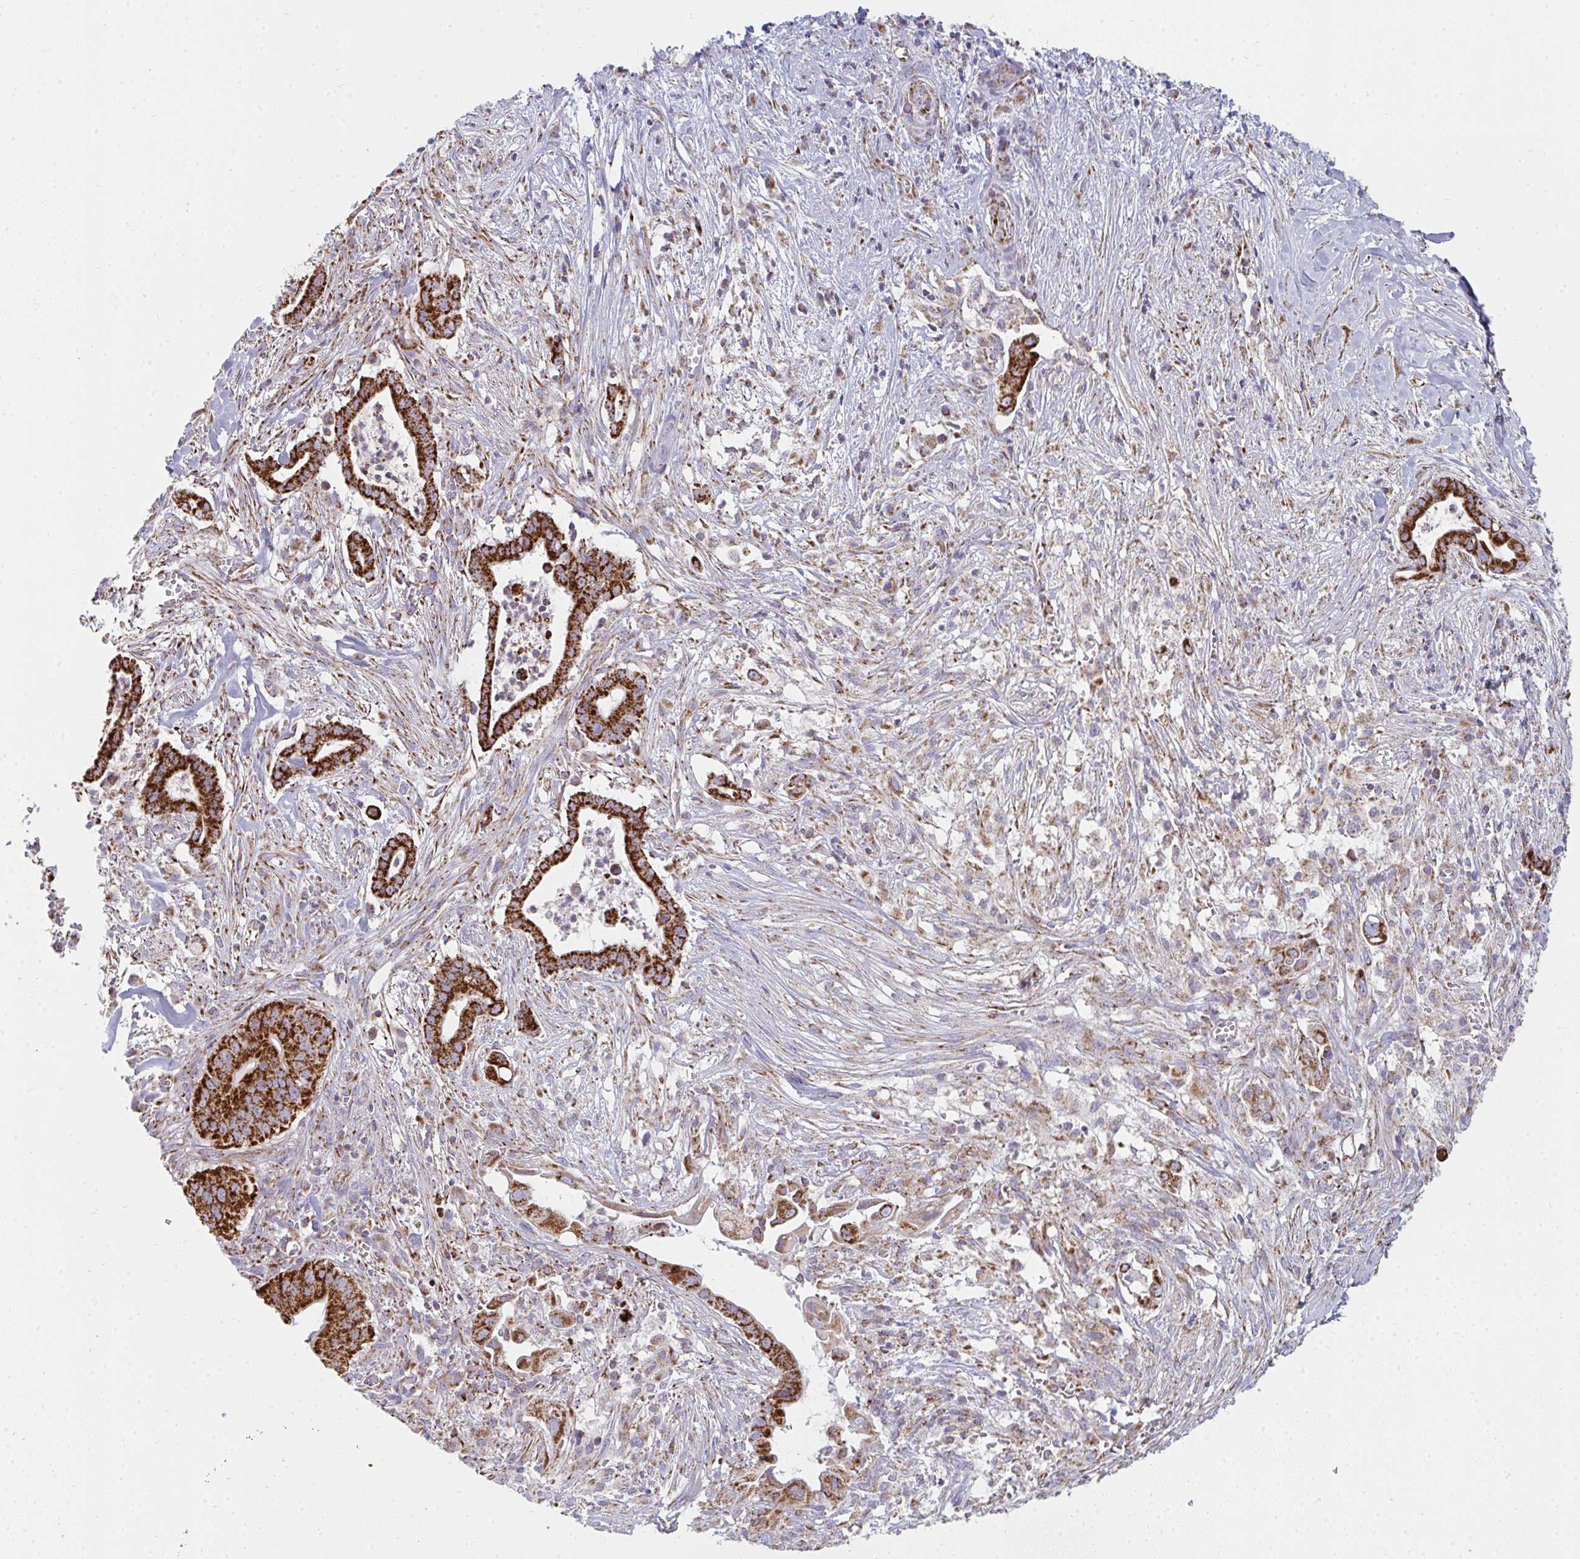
{"staining": {"intensity": "strong", "quantity": "25%-75%", "location": "cytoplasmic/membranous"}, "tissue": "pancreatic cancer", "cell_type": "Tumor cells", "image_type": "cancer", "snomed": [{"axis": "morphology", "description": "Adenocarcinoma, NOS"}, {"axis": "topography", "description": "Pancreas"}], "caption": "This histopathology image displays immunohistochemistry staining of human adenocarcinoma (pancreatic), with high strong cytoplasmic/membranous staining in about 25%-75% of tumor cells.", "gene": "FAHD1", "patient": {"sex": "male", "age": 61}}